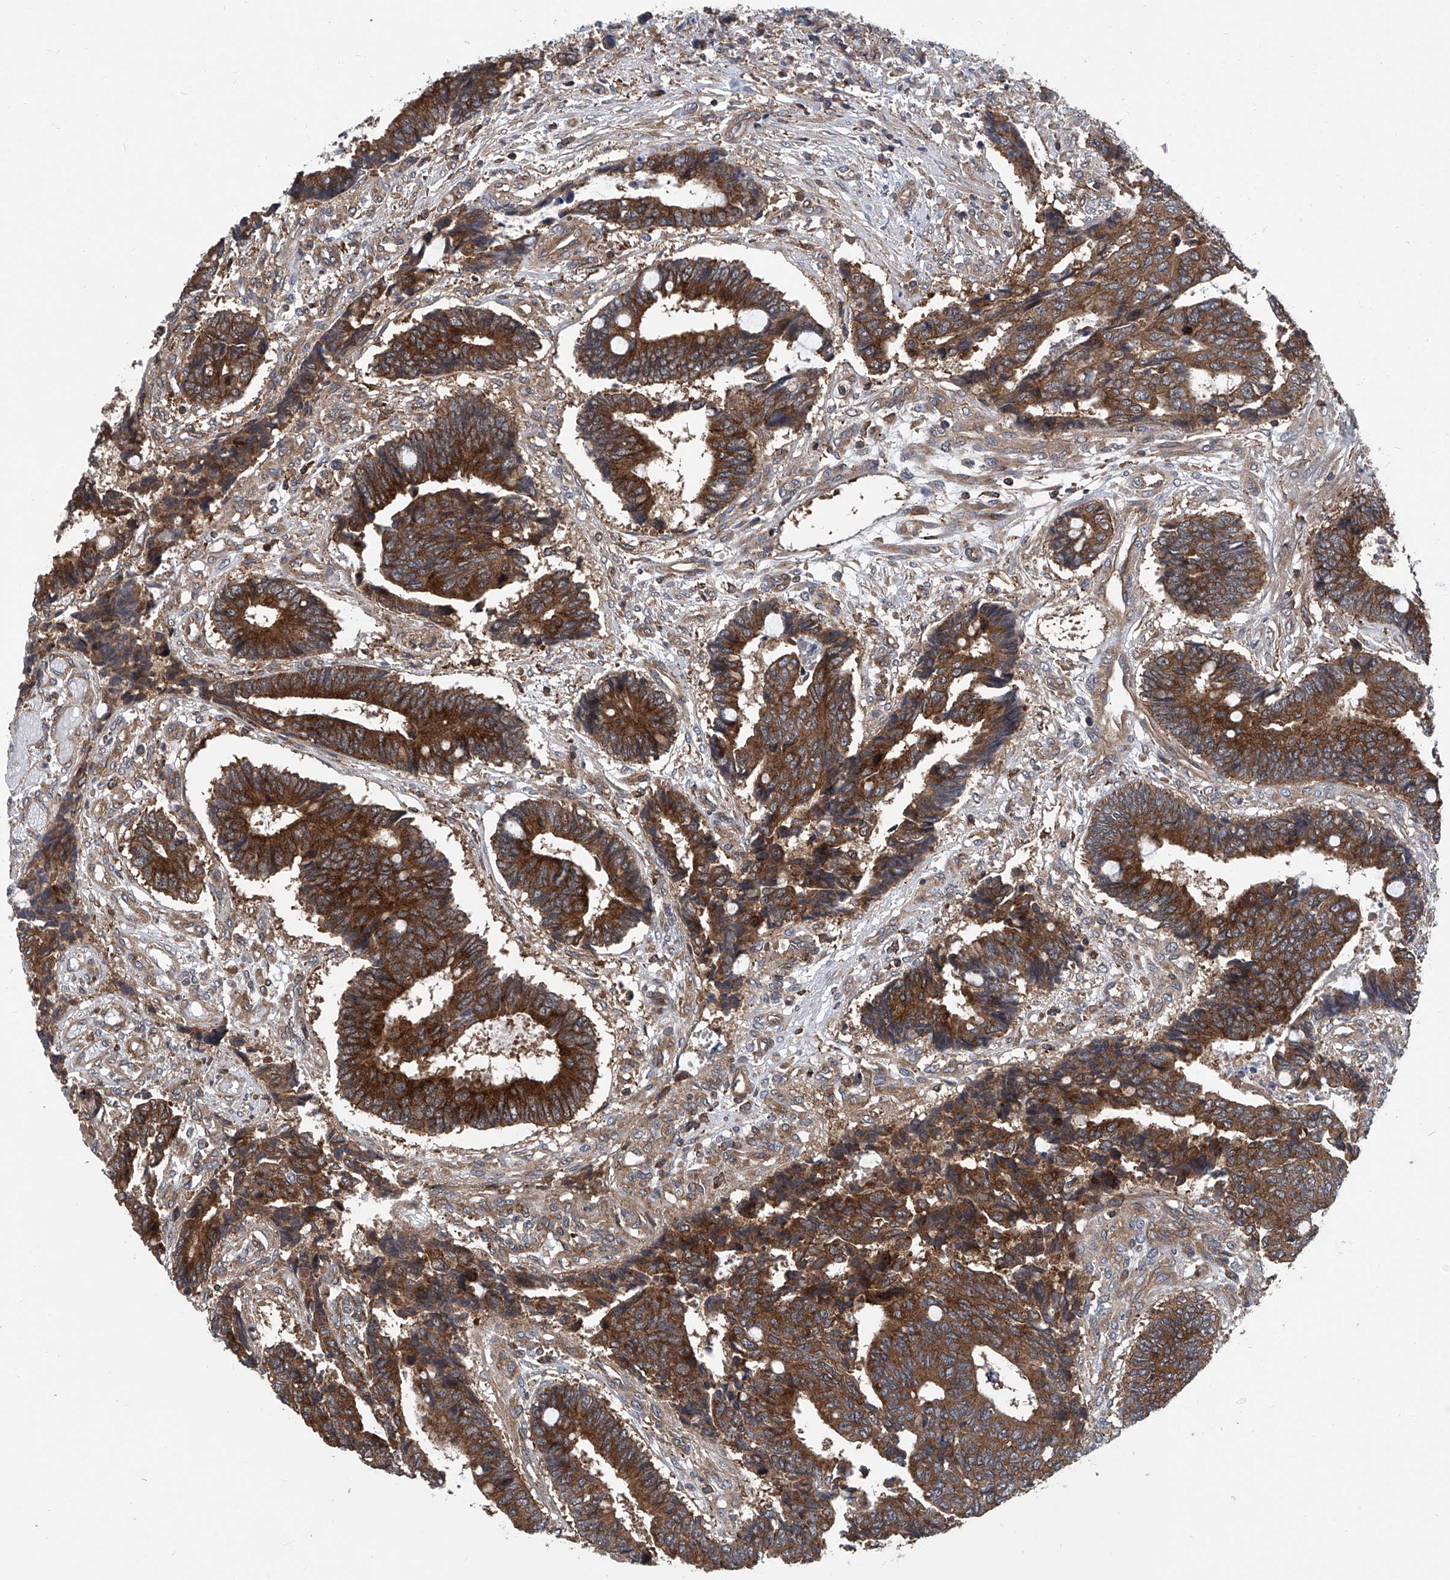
{"staining": {"intensity": "strong", "quantity": ">75%", "location": "cytoplasmic/membranous"}, "tissue": "colorectal cancer", "cell_type": "Tumor cells", "image_type": "cancer", "snomed": [{"axis": "morphology", "description": "Adenocarcinoma, NOS"}, {"axis": "topography", "description": "Rectum"}], "caption": "This is a photomicrograph of immunohistochemistry staining of colorectal cancer, which shows strong expression in the cytoplasmic/membranous of tumor cells.", "gene": "SMAP1", "patient": {"sex": "male", "age": 84}}